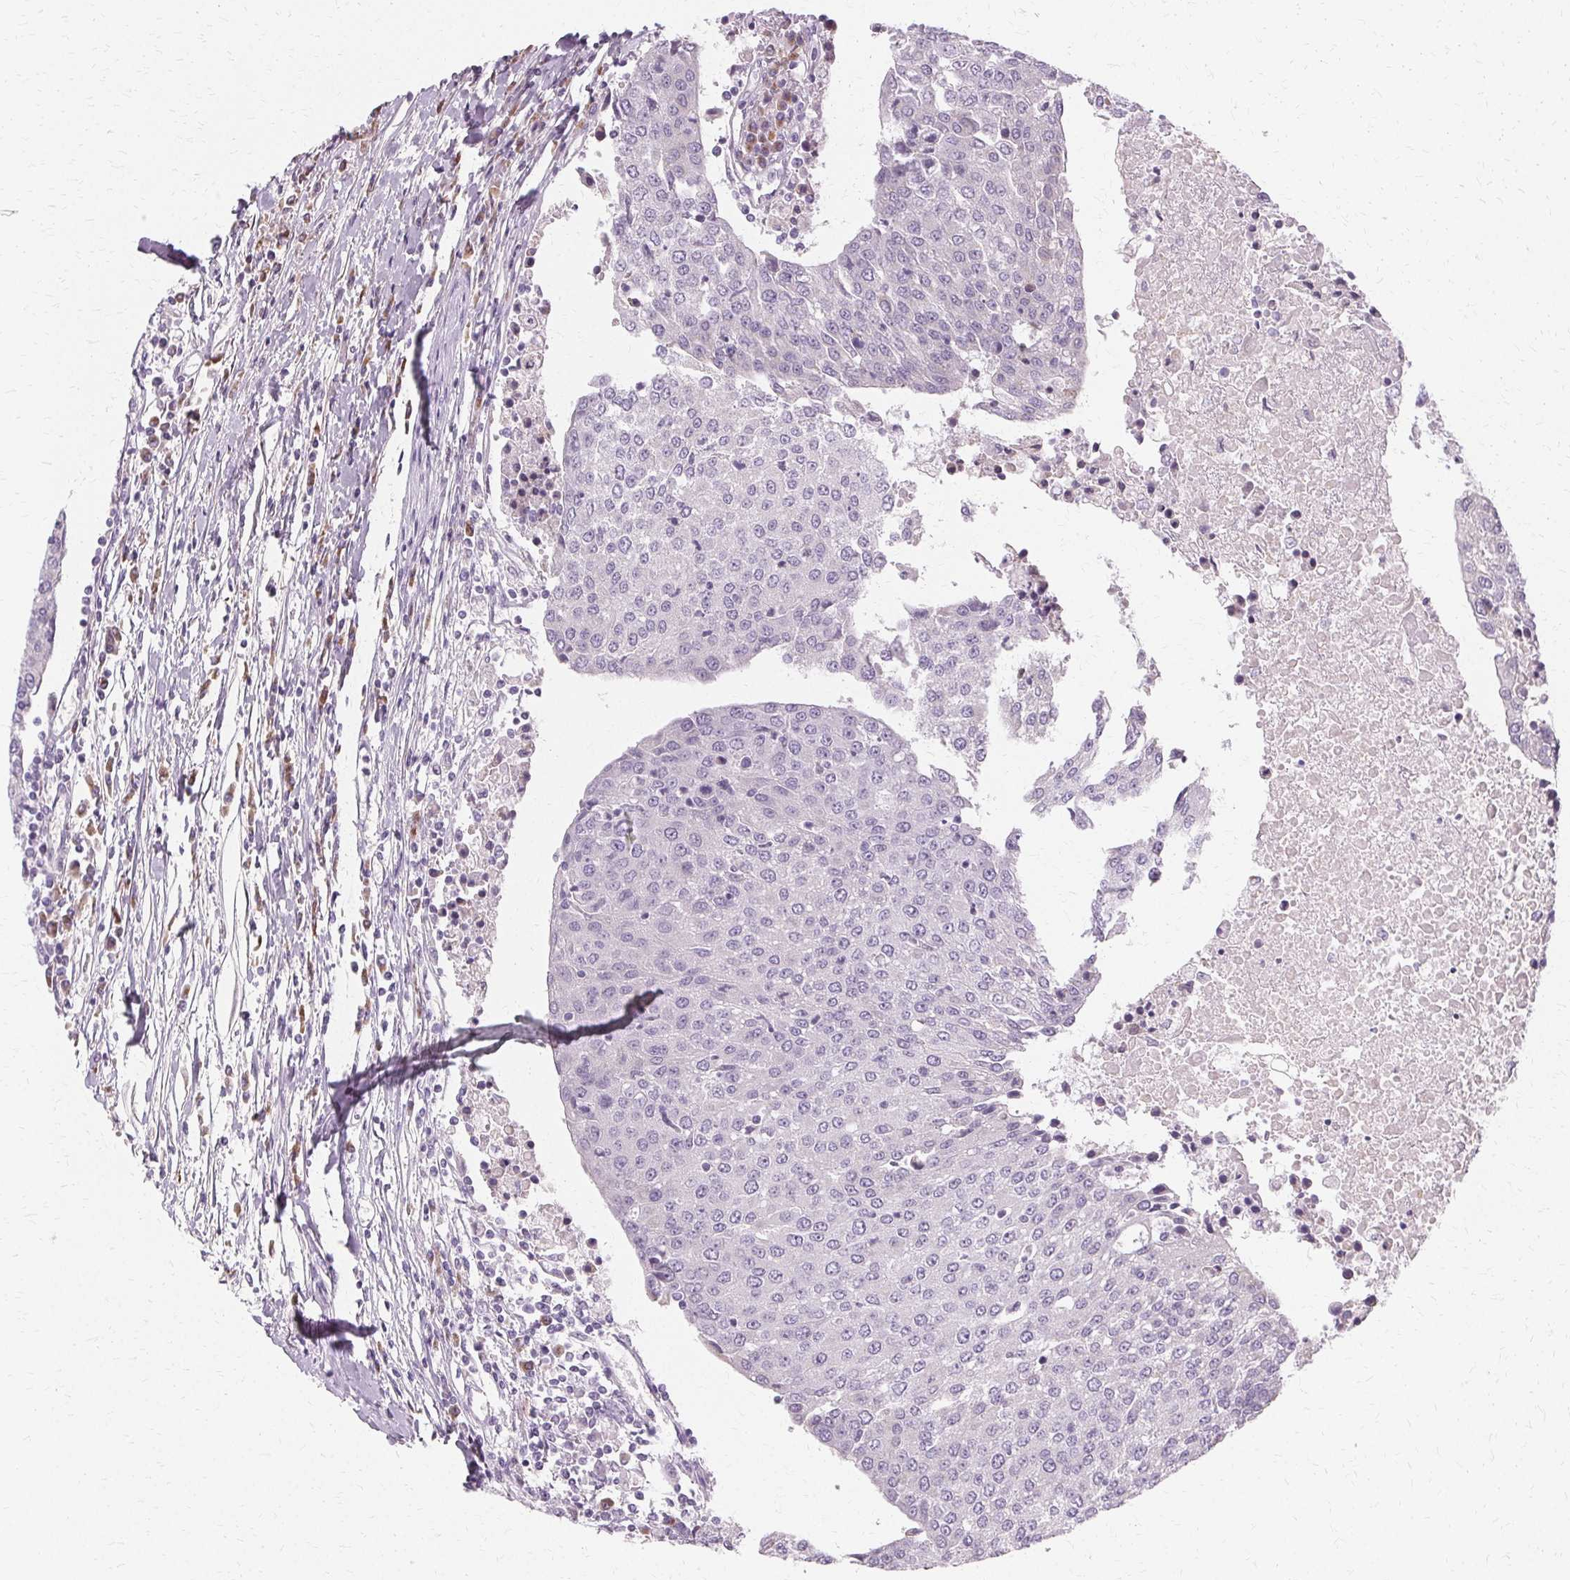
{"staining": {"intensity": "negative", "quantity": "none", "location": "none"}, "tissue": "urothelial cancer", "cell_type": "Tumor cells", "image_type": "cancer", "snomed": [{"axis": "morphology", "description": "Urothelial carcinoma, High grade"}, {"axis": "topography", "description": "Urinary bladder"}], "caption": "The IHC image has no significant staining in tumor cells of urothelial cancer tissue.", "gene": "FCRL3", "patient": {"sex": "female", "age": 85}}